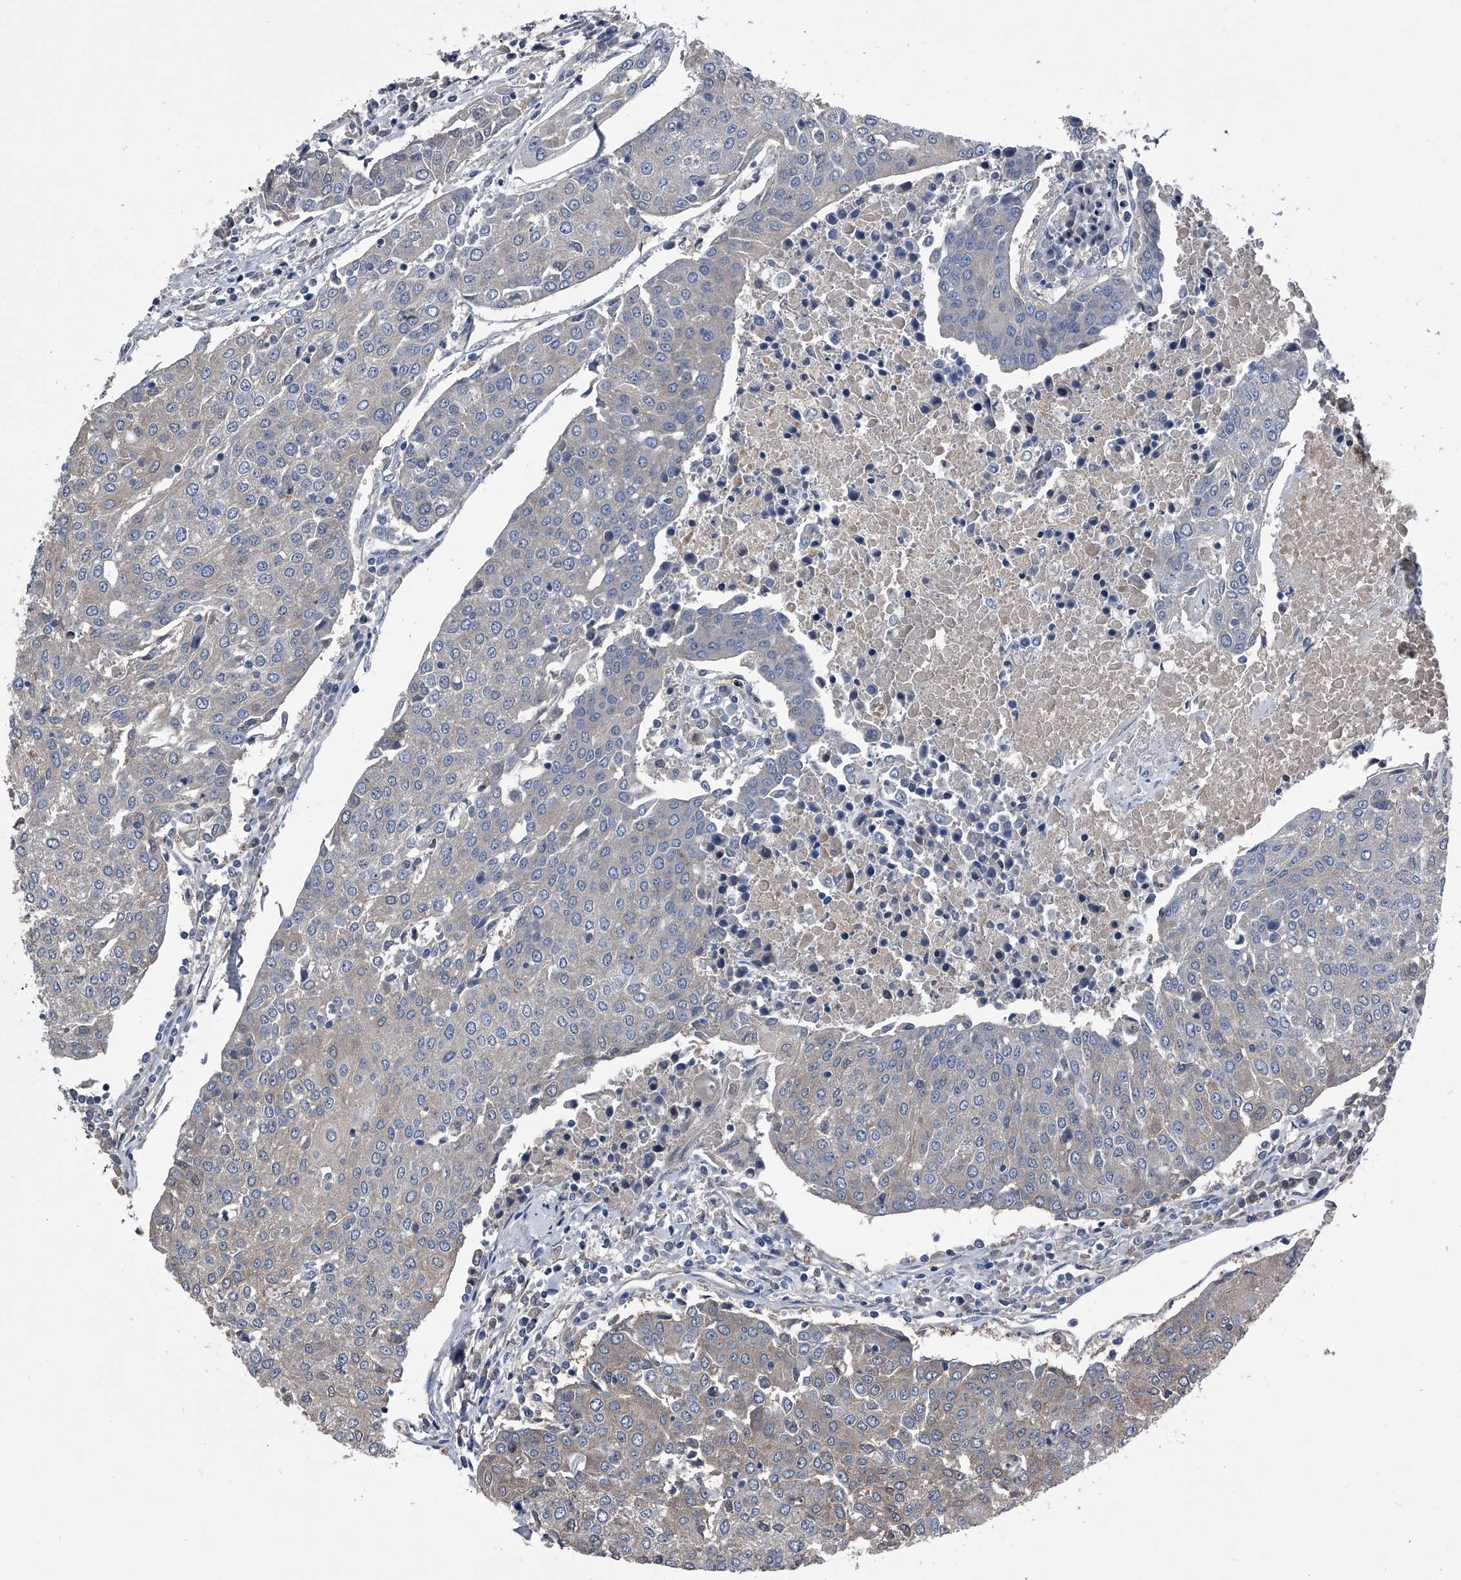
{"staining": {"intensity": "negative", "quantity": "none", "location": "none"}, "tissue": "urothelial cancer", "cell_type": "Tumor cells", "image_type": "cancer", "snomed": [{"axis": "morphology", "description": "Urothelial carcinoma, High grade"}, {"axis": "topography", "description": "Urinary bladder"}], "caption": "Immunohistochemistry image of high-grade urothelial carcinoma stained for a protein (brown), which displays no expression in tumor cells.", "gene": "KIF13A", "patient": {"sex": "female", "age": 85}}